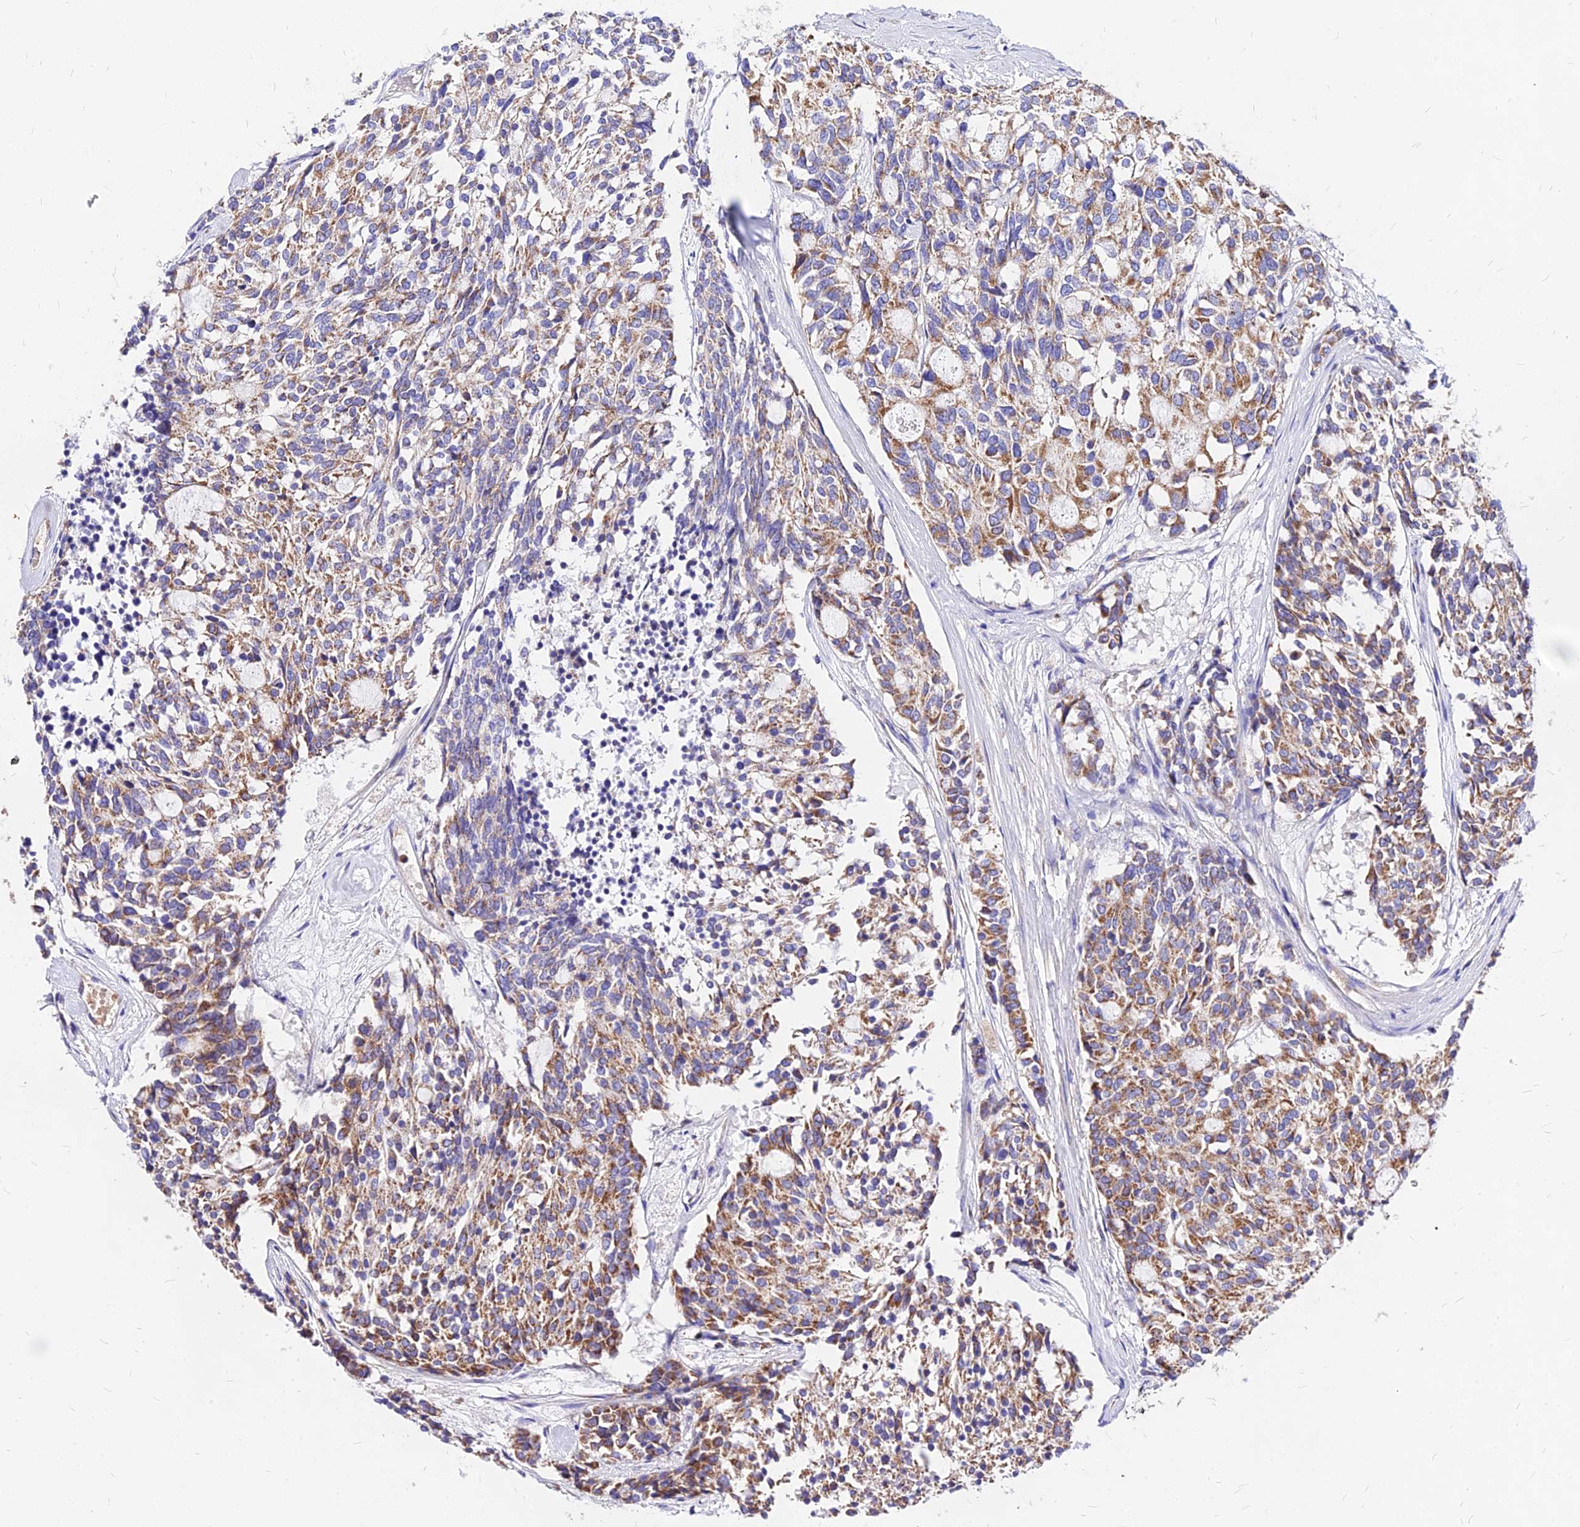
{"staining": {"intensity": "moderate", "quantity": ">75%", "location": "cytoplasmic/membranous"}, "tissue": "carcinoid", "cell_type": "Tumor cells", "image_type": "cancer", "snomed": [{"axis": "morphology", "description": "Carcinoid, malignant, NOS"}, {"axis": "topography", "description": "Pancreas"}], "caption": "Immunohistochemical staining of carcinoid displays medium levels of moderate cytoplasmic/membranous protein expression in approximately >75% of tumor cells. The protein is shown in brown color, while the nuclei are stained blue.", "gene": "MRPL3", "patient": {"sex": "female", "age": 54}}